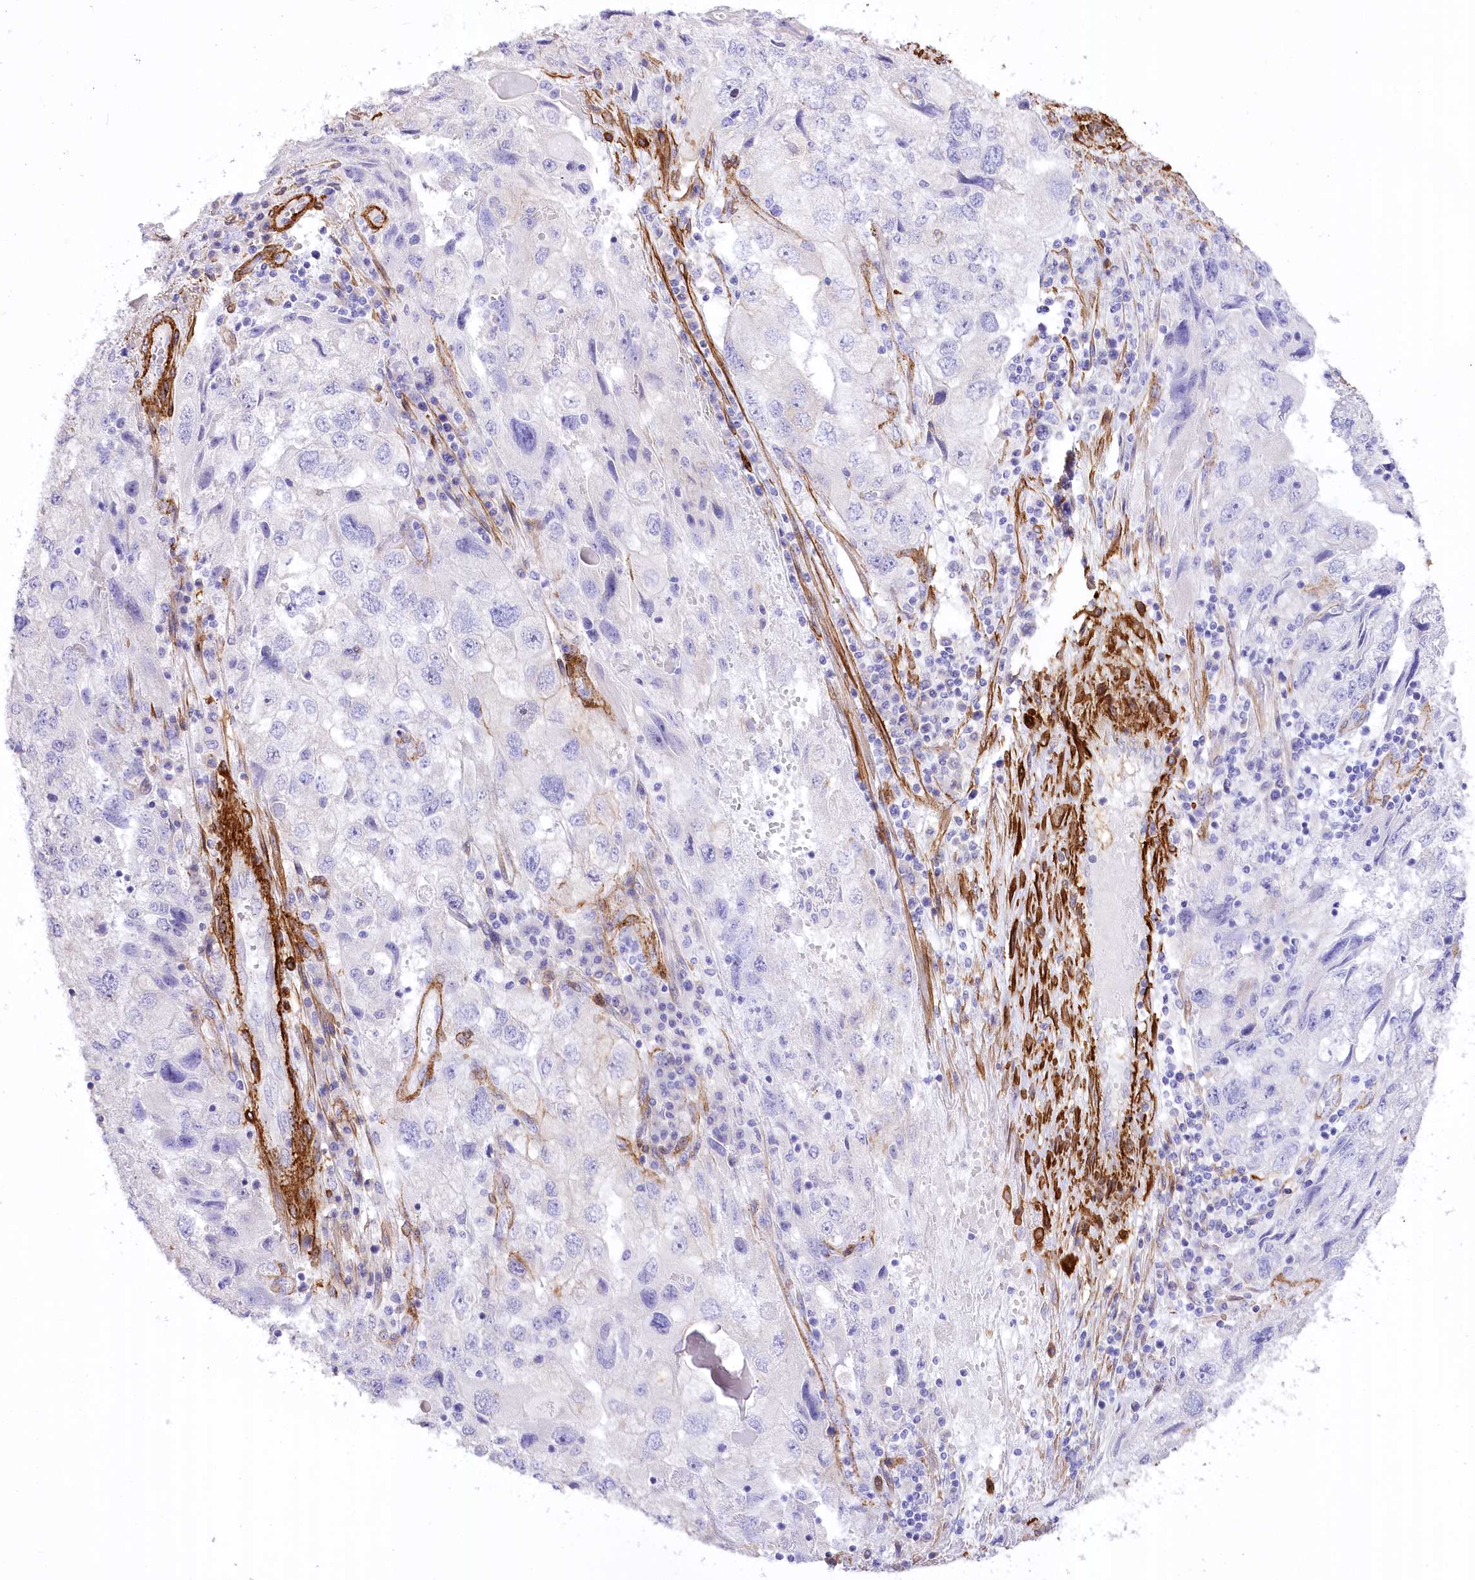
{"staining": {"intensity": "negative", "quantity": "none", "location": "none"}, "tissue": "endometrial cancer", "cell_type": "Tumor cells", "image_type": "cancer", "snomed": [{"axis": "morphology", "description": "Adenocarcinoma, NOS"}, {"axis": "topography", "description": "Endometrium"}], "caption": "A high-resolution micrograph shows immunohistochemistry staining of endometrial adenocarcinoma, which reveals no significant staining in tumor cells.", "gene": "SYNPO2", "patient": {"sex": "female", "age": 49}}